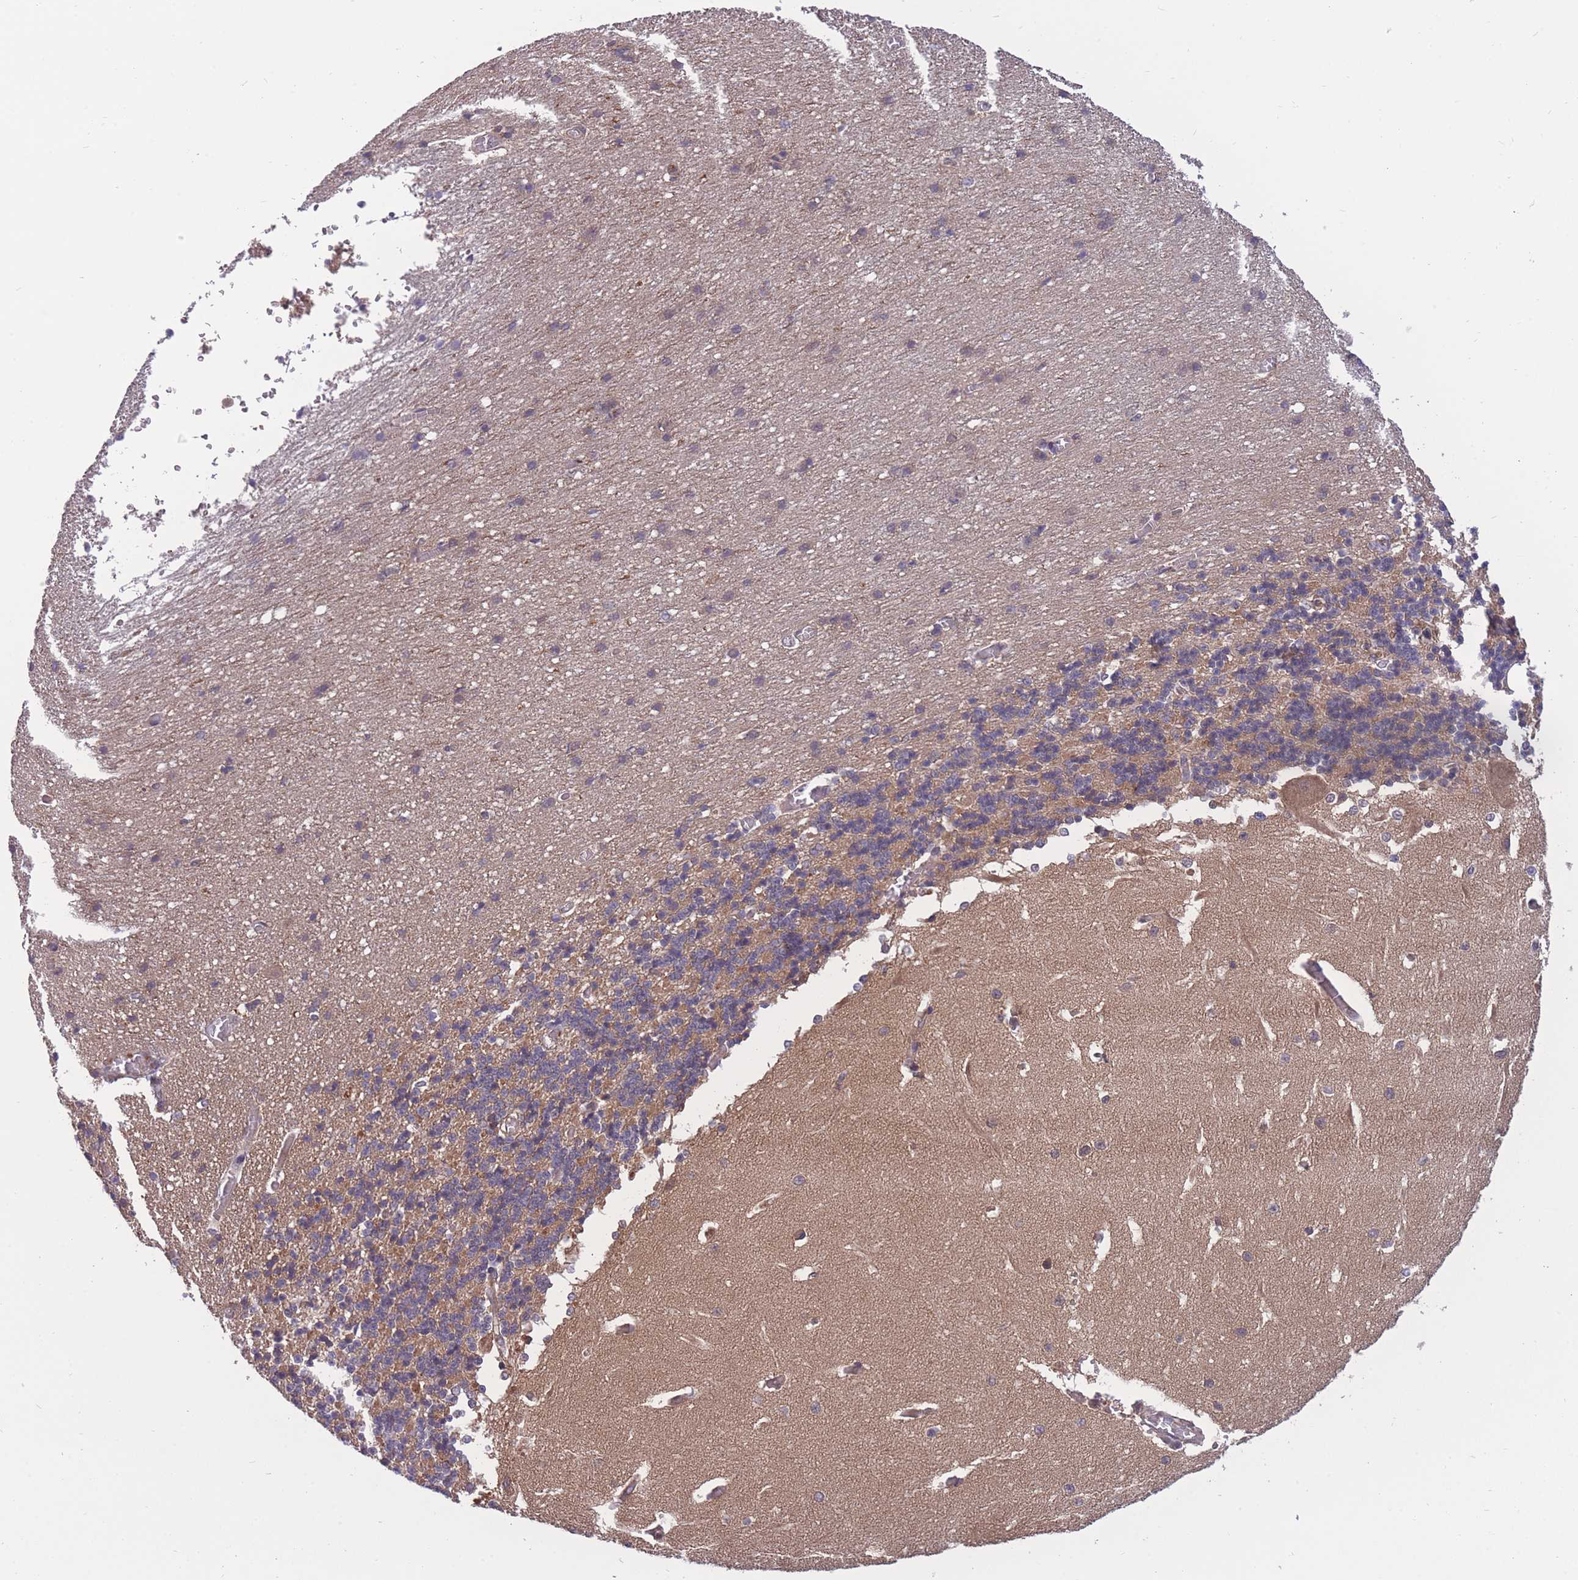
{"staining": {"intensity": "weak", "quantity": "25%-75%", "location": "cytoplasmic/membranous"}, "tissue": "cerebellum", "cell_type": "Cells in granular layer", "image_type": "normal", "snomed": [{"axis": "morphology", "description": "Normal tissue, NOS"}, {"axis": "topography", "description": "Cerebellum"}], "caption": "Immunohistochemistry (DAB (3,3'-diaminobenzidine)) staining of normal human cerebellum demonstrates weak cytoplasmic/membranous protein expression in about 25%-75% of cells in granular layer. Nuclei are stained in blue.", "gene": "UBE2NL", "patient": {"sex": "male", "age": 37}}